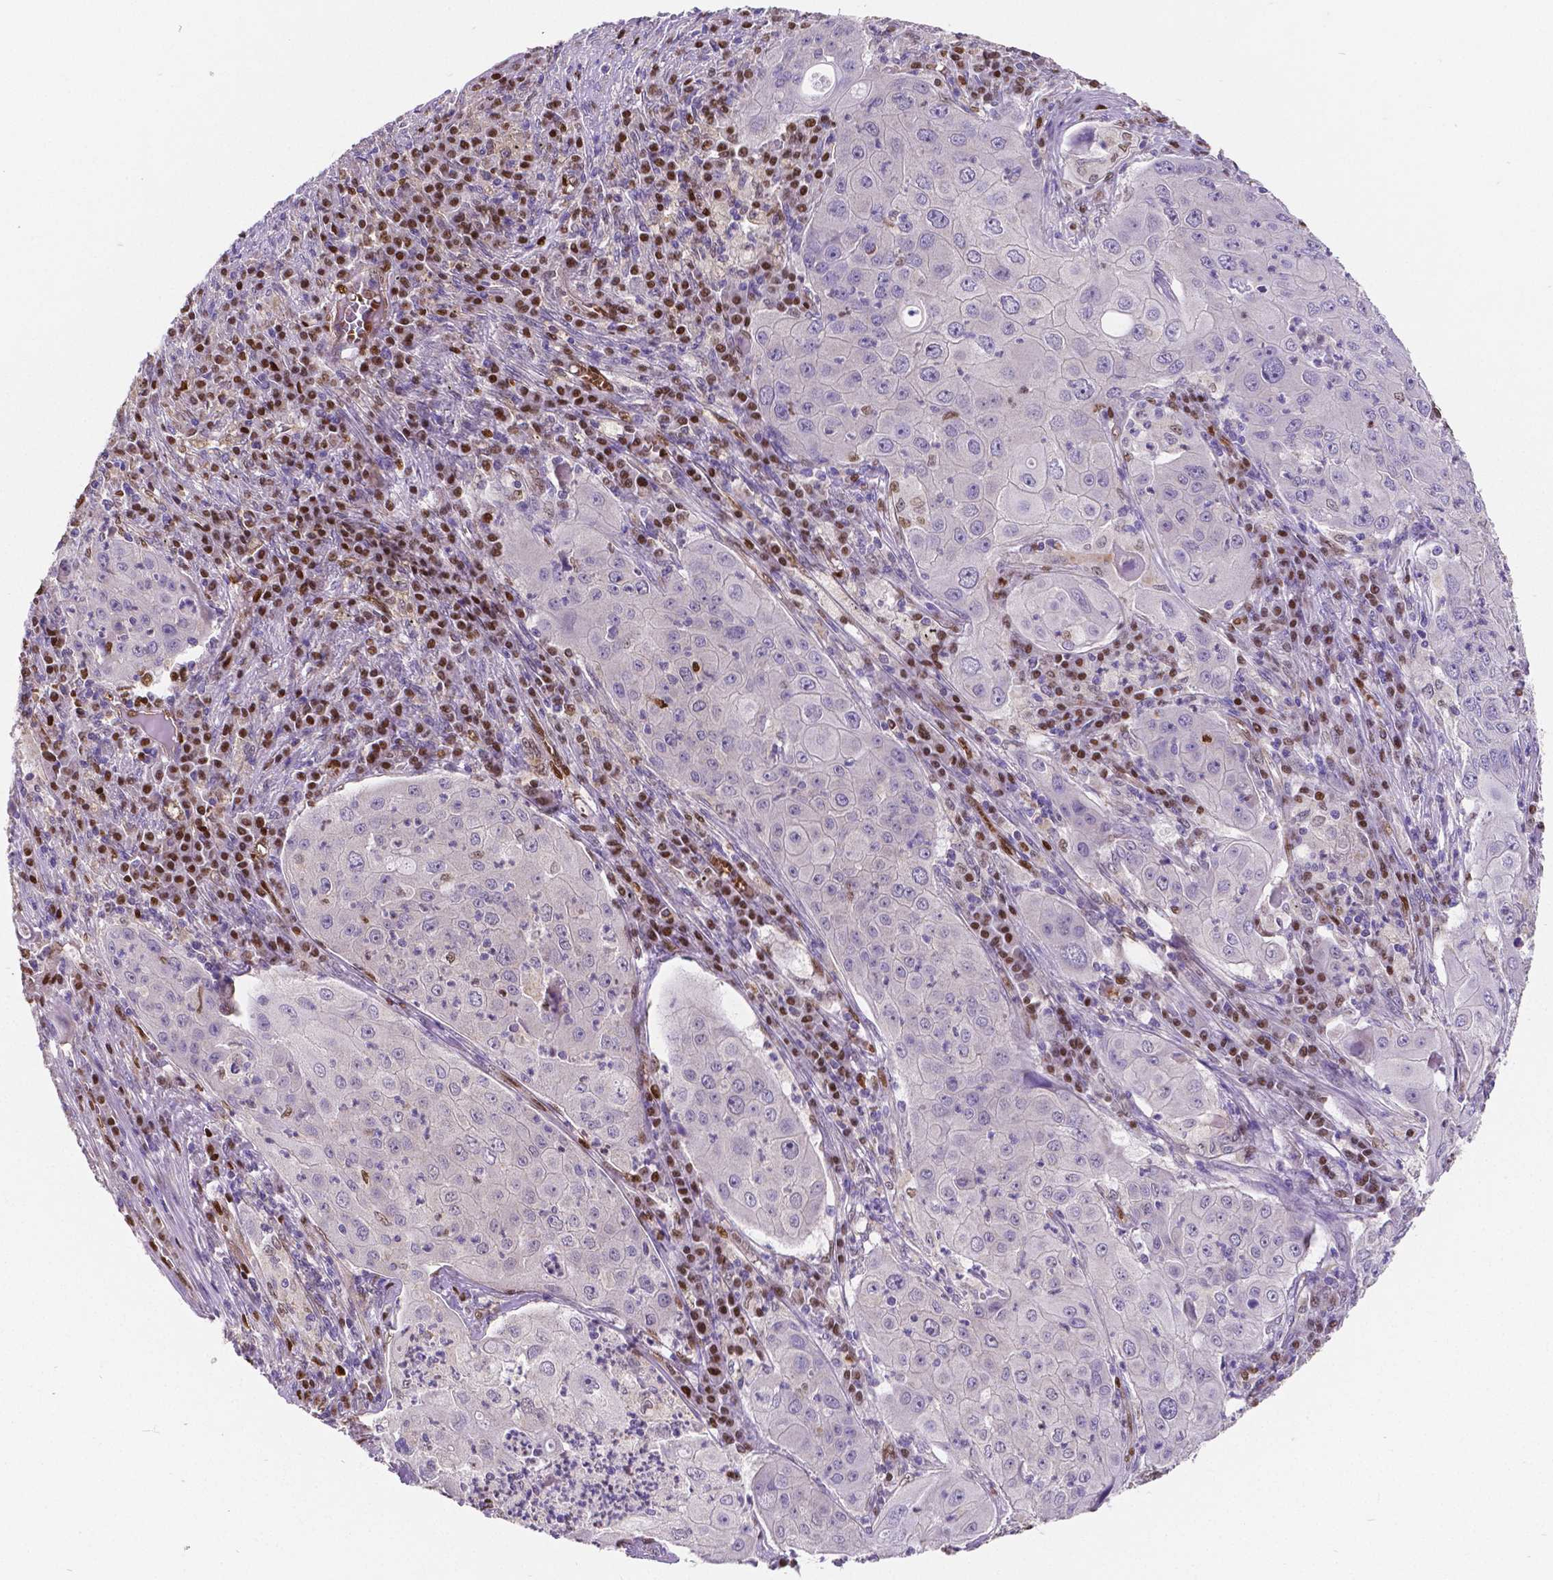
{"staining": {"intensity": "negative", "quantity": "none", "location": "none"}, "tissue": "lung cancer", "cell_type": "Tumor cells", "image_type": "cancer", "snomed": [{"axis": "morphology", "description": "Squamous cell carcinoma, NOS"}, {"axis": "topography", "description": "Lung"}], "caption": "DAB immunohistochemical staining of lung squamous cell carcinoma displays no significant expression in tumor cells.", "gene": "MEF2C", "patient": {"sex": "female", "age": 59}}